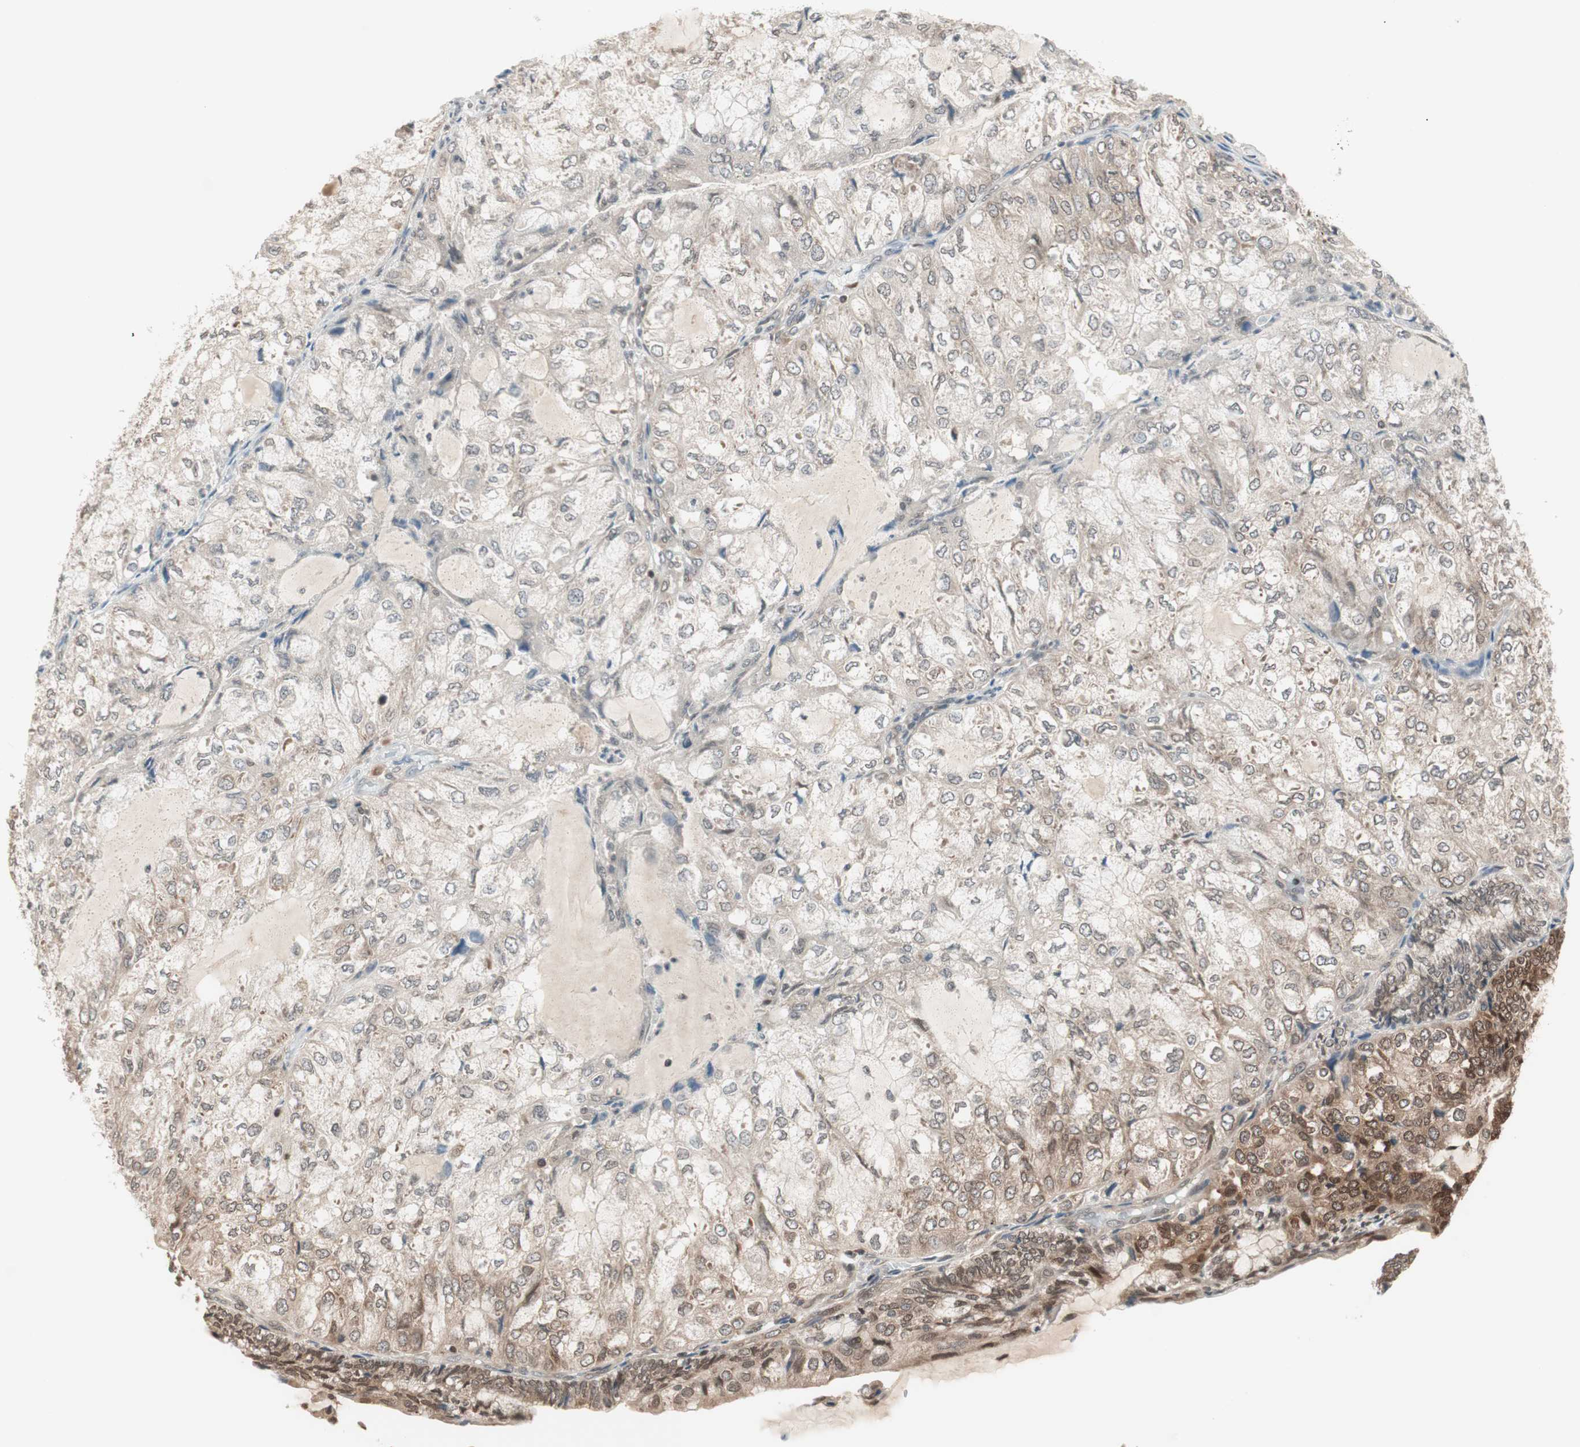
{"staining": {"intensity": "weak", "quantity": "25%-75%", "location": "cytoplasmic/membranous"}, "tissue": "endometrial cancer", "cell_type": "Tumor cells", "image_type": "cancer", "snomed": [{"axis": "morphology", "description": "Adenocarcinoma, NOS"}, {"axis": "topography", "description": "Endometrium"}], "caption": "Human endometrial adenocarcinoma stained with a brown dye displays weak cytoplasmic/membranous positive expression in about 25%-75% of tumor cells.", "gene": "UBE2I", "patient": {"sex": "female", "age": 81}}